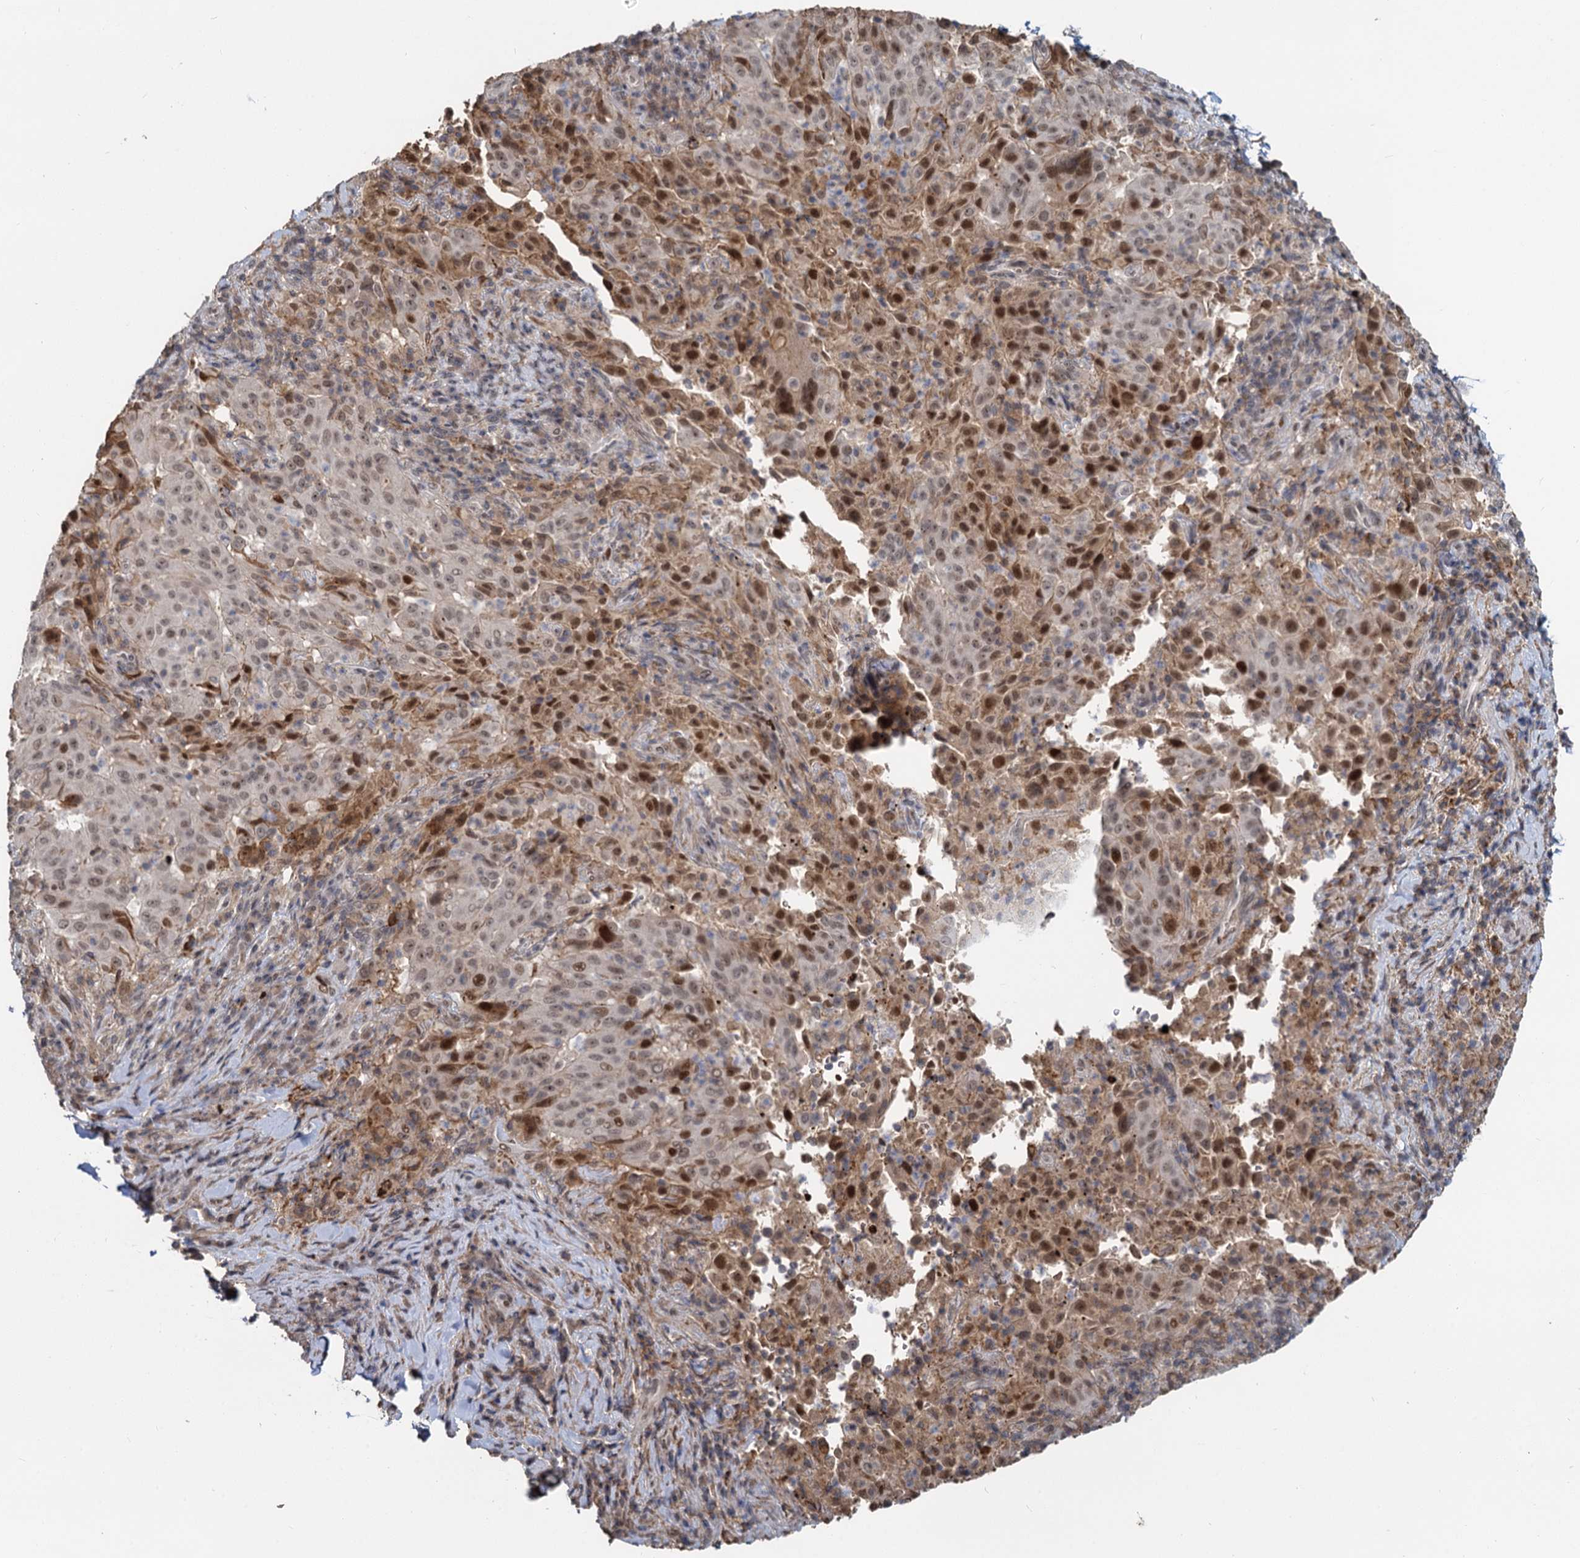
{"staining": {"intensity": "moderate", "quantity": ">75%", "location": "nuclear"}, "tissue": "pancreatic cancer", "cell_type": "Tumor cells", "image_type": "cancer", "snomed": [{"axis": "morphology", "description": "Adenocarcinoma, NOS"}, {"axis": "topography", "description": "Pancreas"}], "caption": "This is an image of IHC staining of pancreatic adenocarcinoma, which shows moderate positivity in the nuclear of tumor cells.", "gene": "FANCI", "patient": {"sex": "male", "age": 63}}